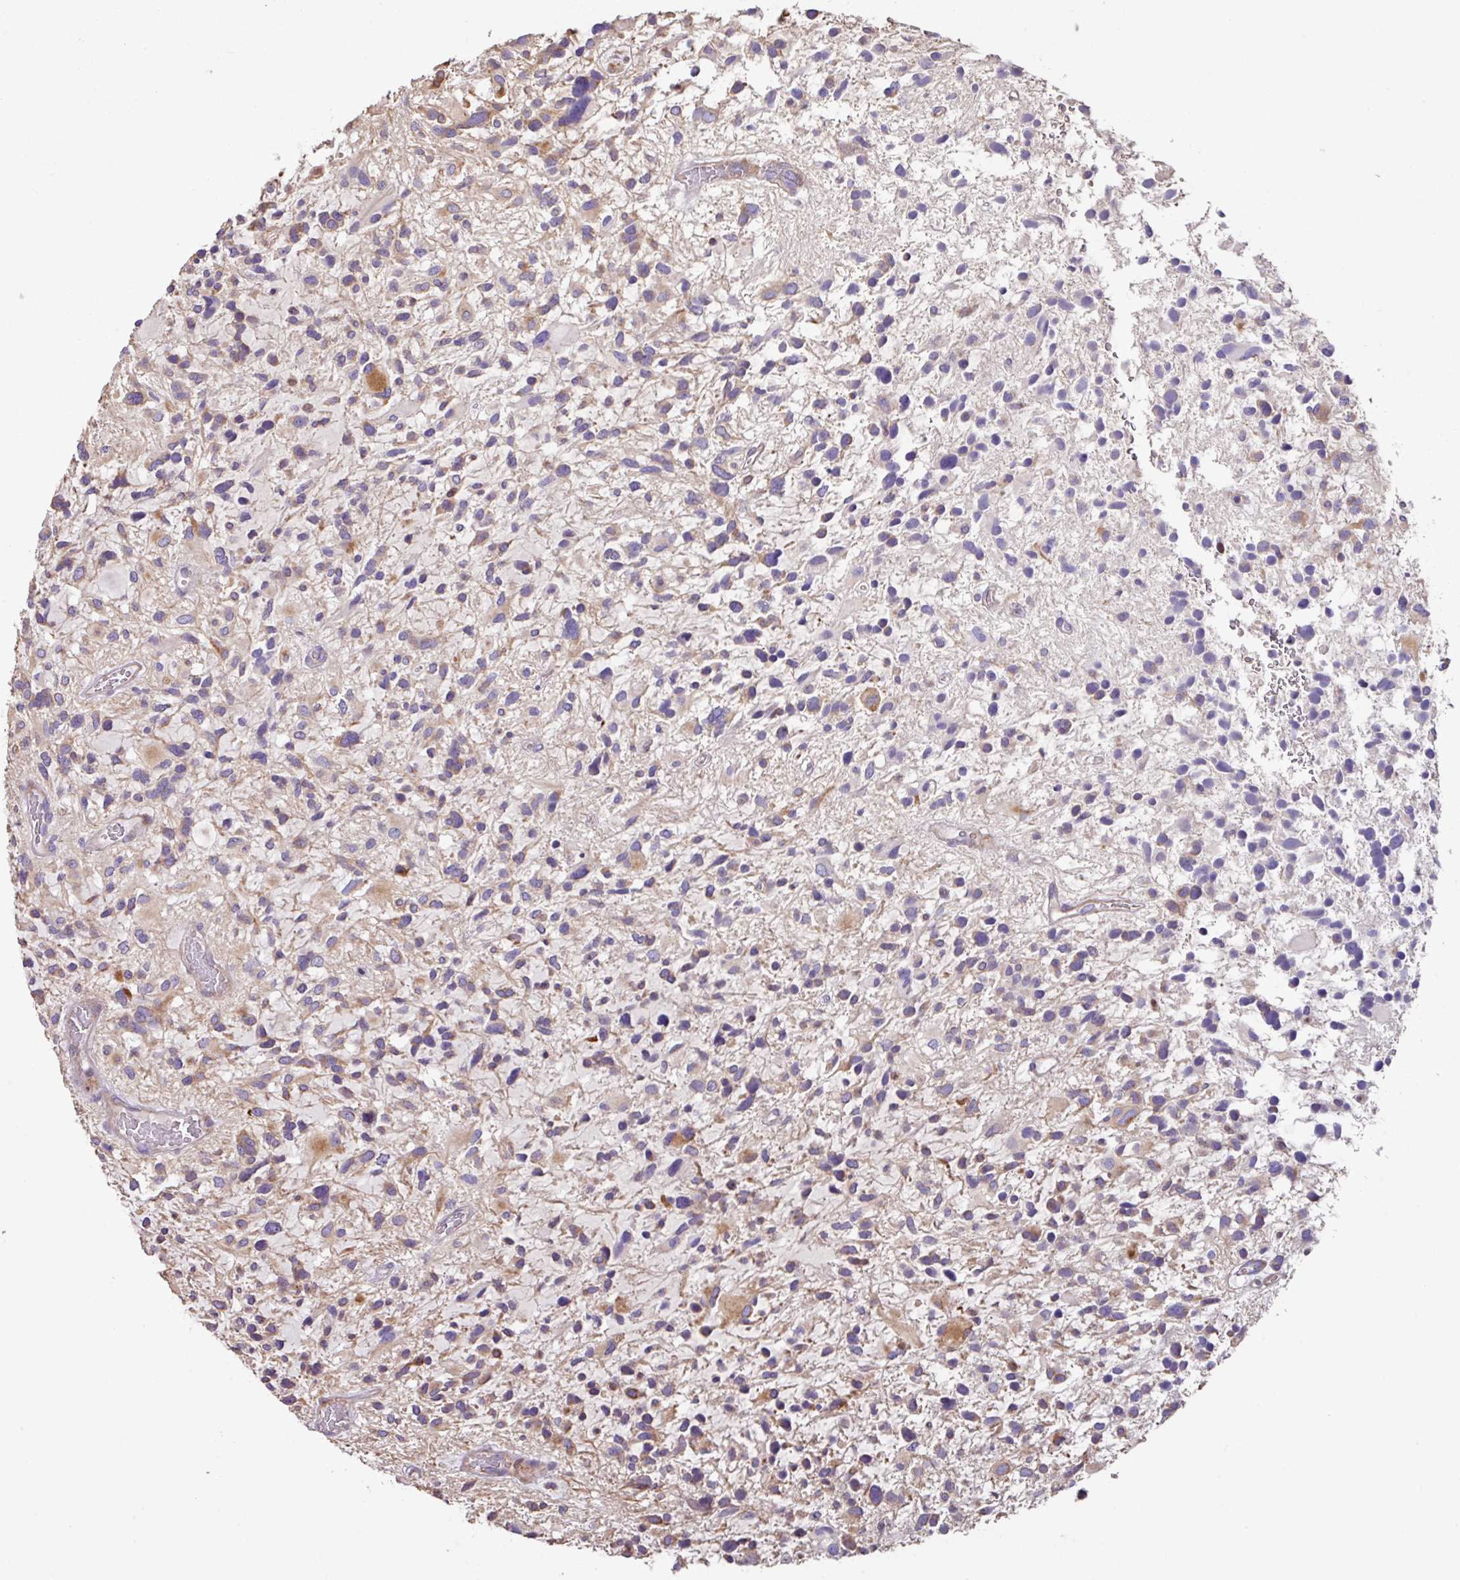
{"staining": {"intensity": "weak", "quantity": "<25%", "location": "cytoplasmic/membranous"}, "tissue": "glioma", "cell_type": "Tumor cells", "image_type": "cancer", "snomed": [{"axis": "morphology", "description": "Glioma, malignant, High grade"}, {"axis": "topography", "description": "Brain"}], "caption": "Glioma stained for a protein using immunohistochemistry (IHC) reveals no positivity tumor cells.", "gene": "MRRF", "patient": {"sex": "female", "age": 11}}